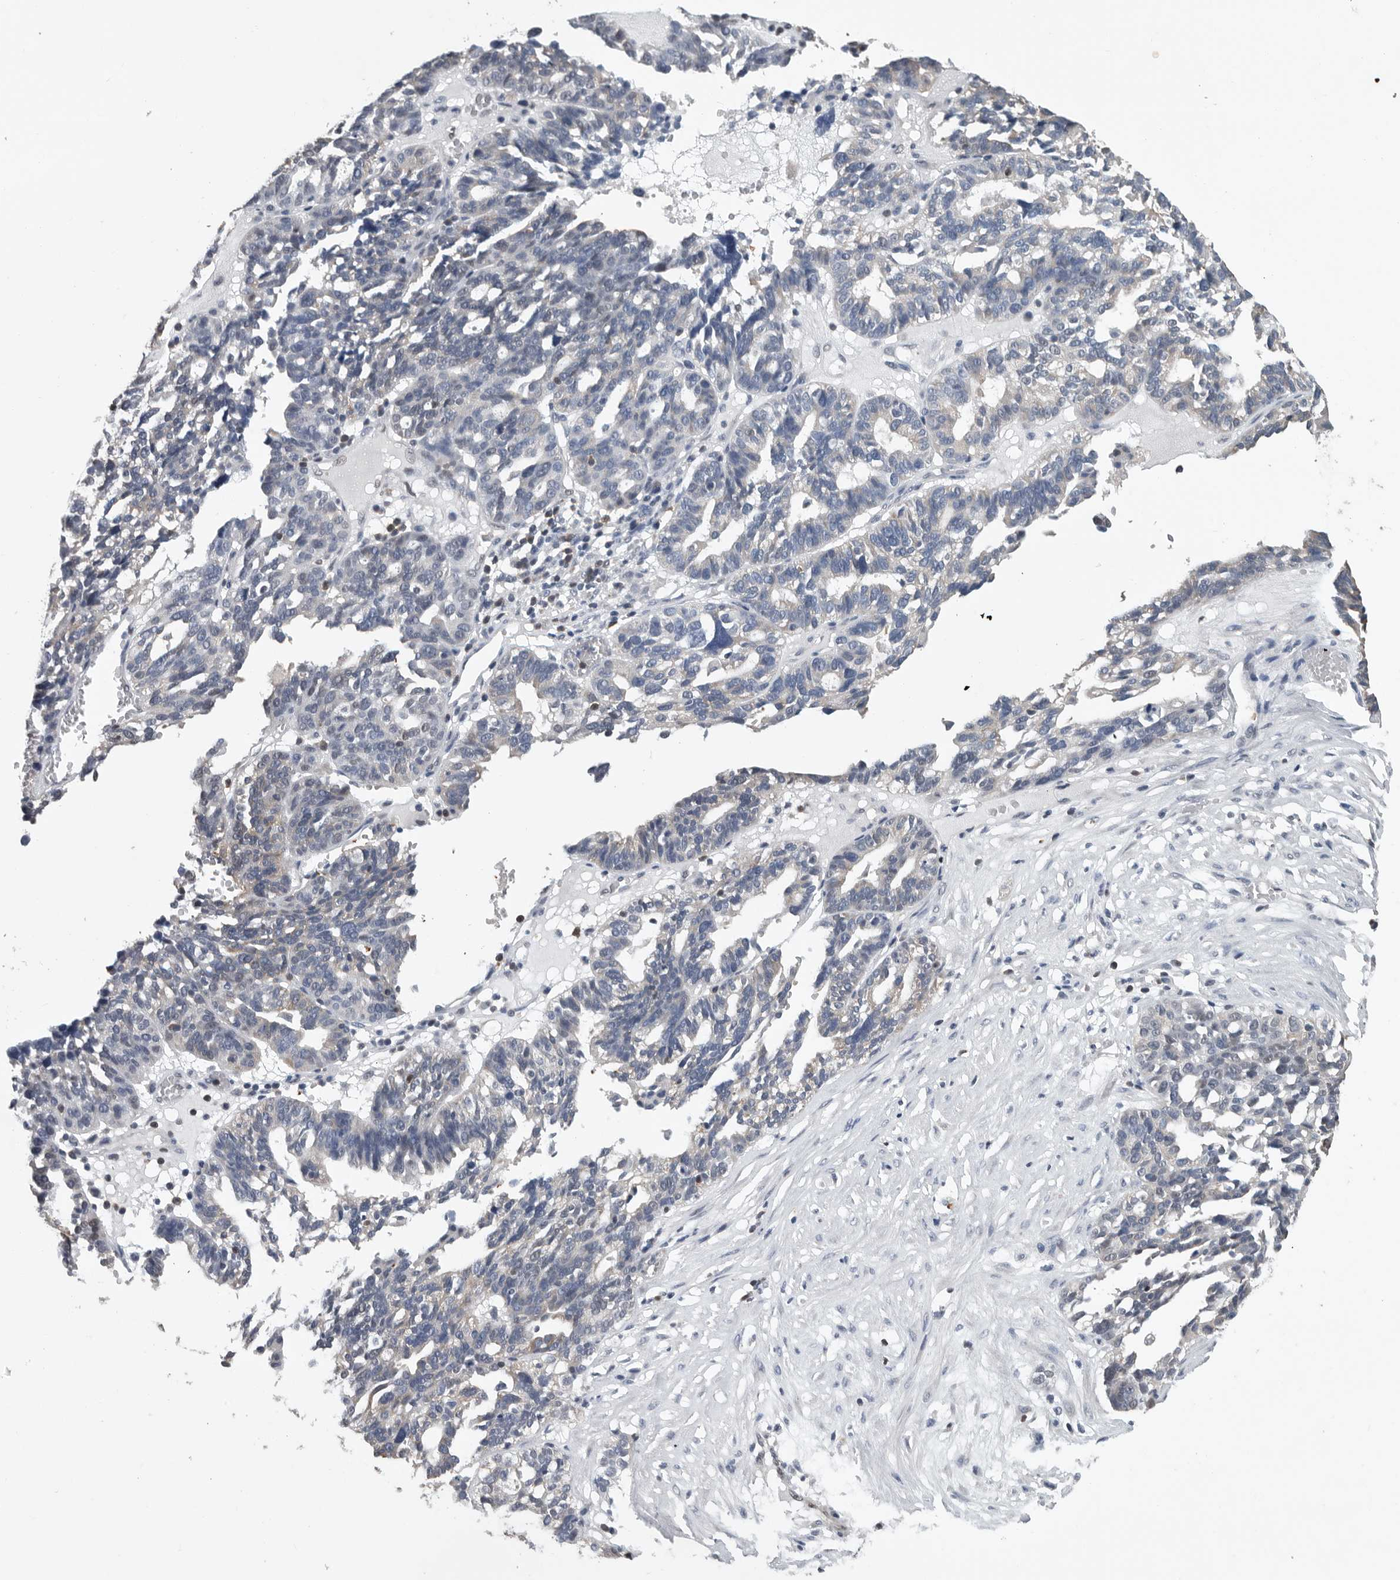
{"staining": {"intensity": "negative", "quantity": "none", "location": "none"}, "tissue": "ovarian cancer", "cell_type": "Tumor cells", "image_type": "cancer", "snomed": [{"axis": "morphology", "description": "Cystadenocarcinoma, serous, NOS"}, {"axis": "topography", "description": "Ovary"}], "caption": "Micrograph shows no protein expression in tumor cells of ovarian cancer (serous cystadenocarcinoma) tissue. (Immunohistochemistry (ihc), brightfield microscopy, high magnification).", "gene": "PDCD4", "patient": {"sex": "female", "age": 59}}